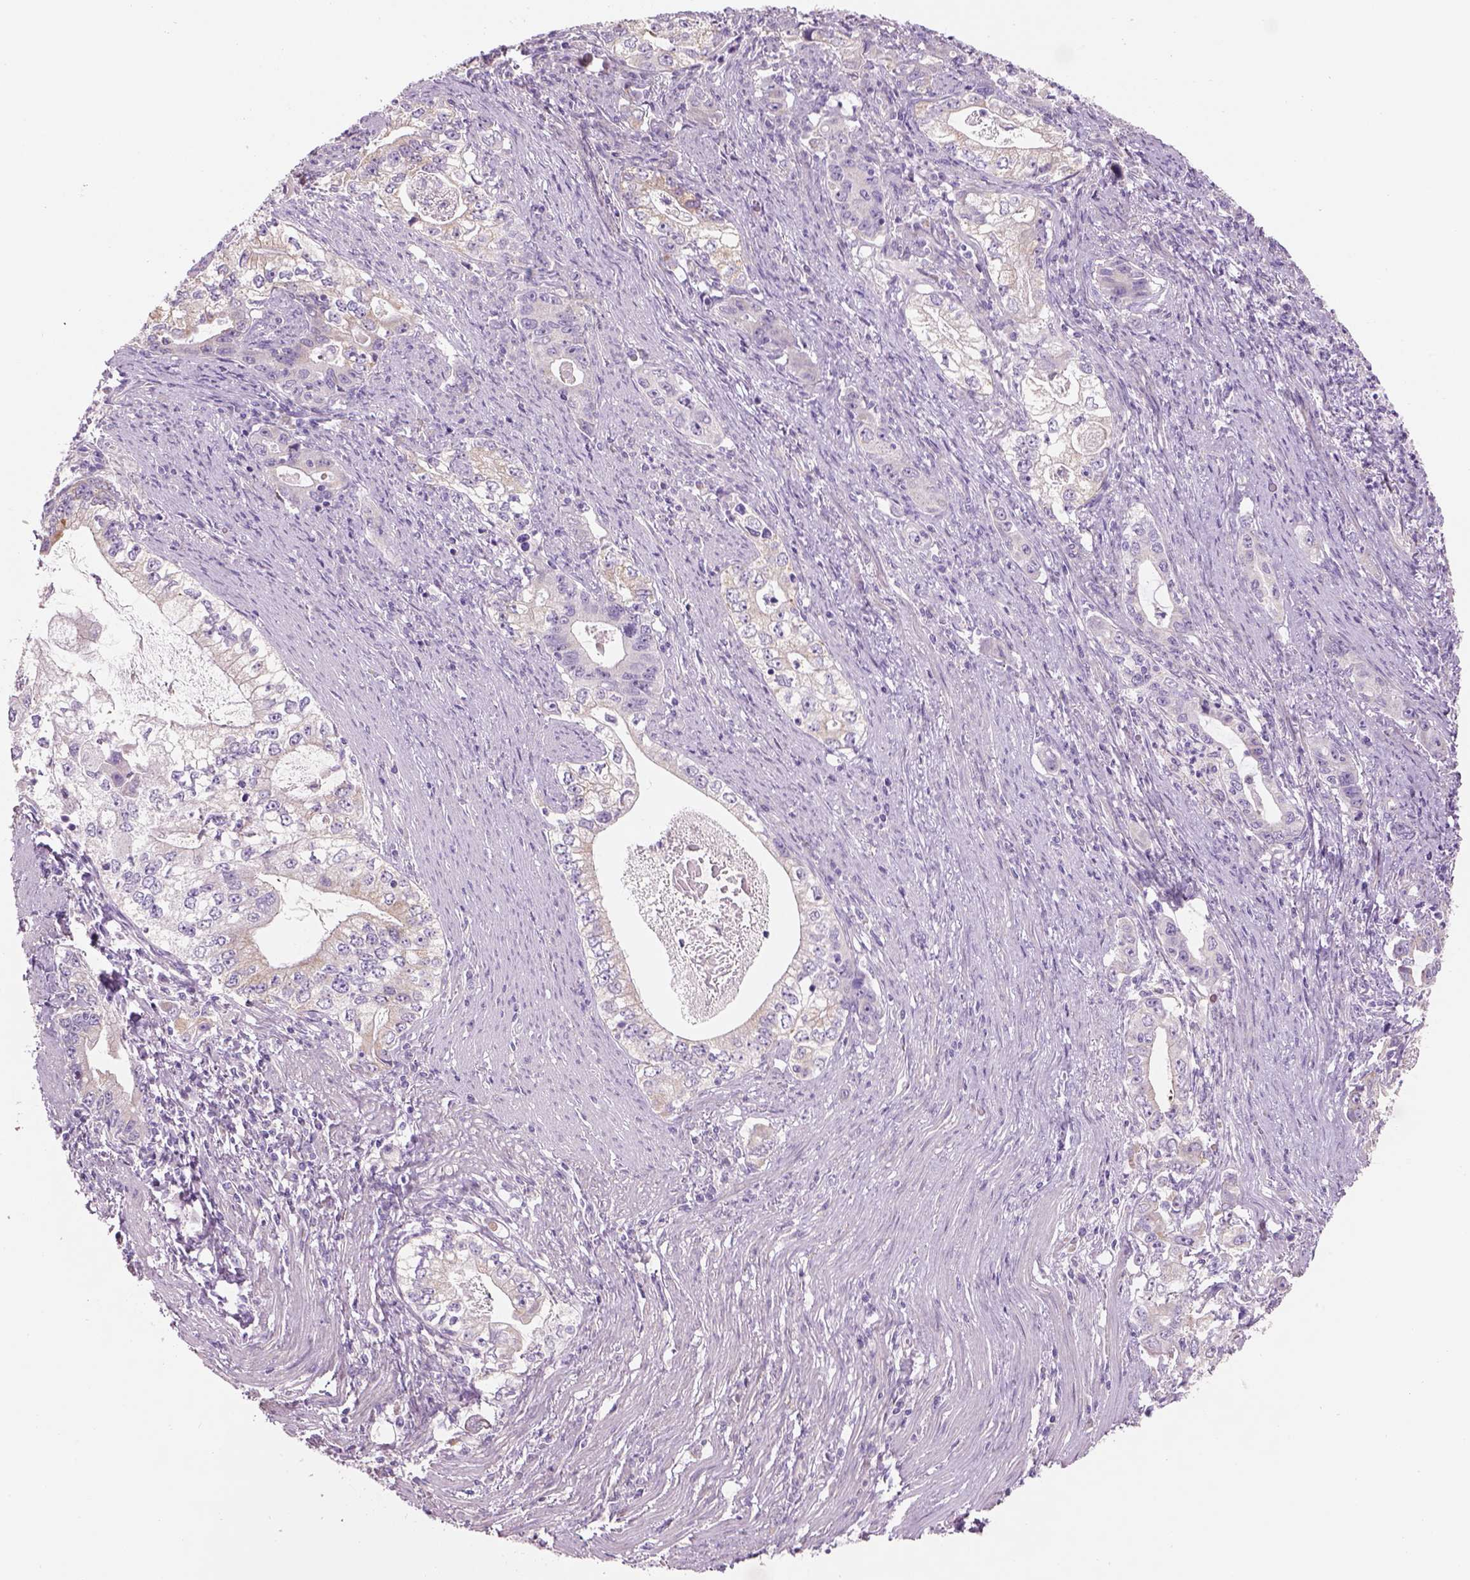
{"staining": {"intensity": "weak", "quantity": "<25%", "location": "cytoplasmic/membranous"}, "tissue": "stomach cancer", "cell_type": "Tumor cells", "image_type": "cancer", "snomed": [{"axis": "morphology", "description": "Adenocarcinoma, NOS"}, {"axis": "topography", "description": "Stomach, lower"}], "caption": "Stomach cancer (adenocarcinoma) was stained to show a protein in brown. There is no significant staining in tumor cells.", "gene": "IFT52", "patient": {"sex": "female", "age": 72}}